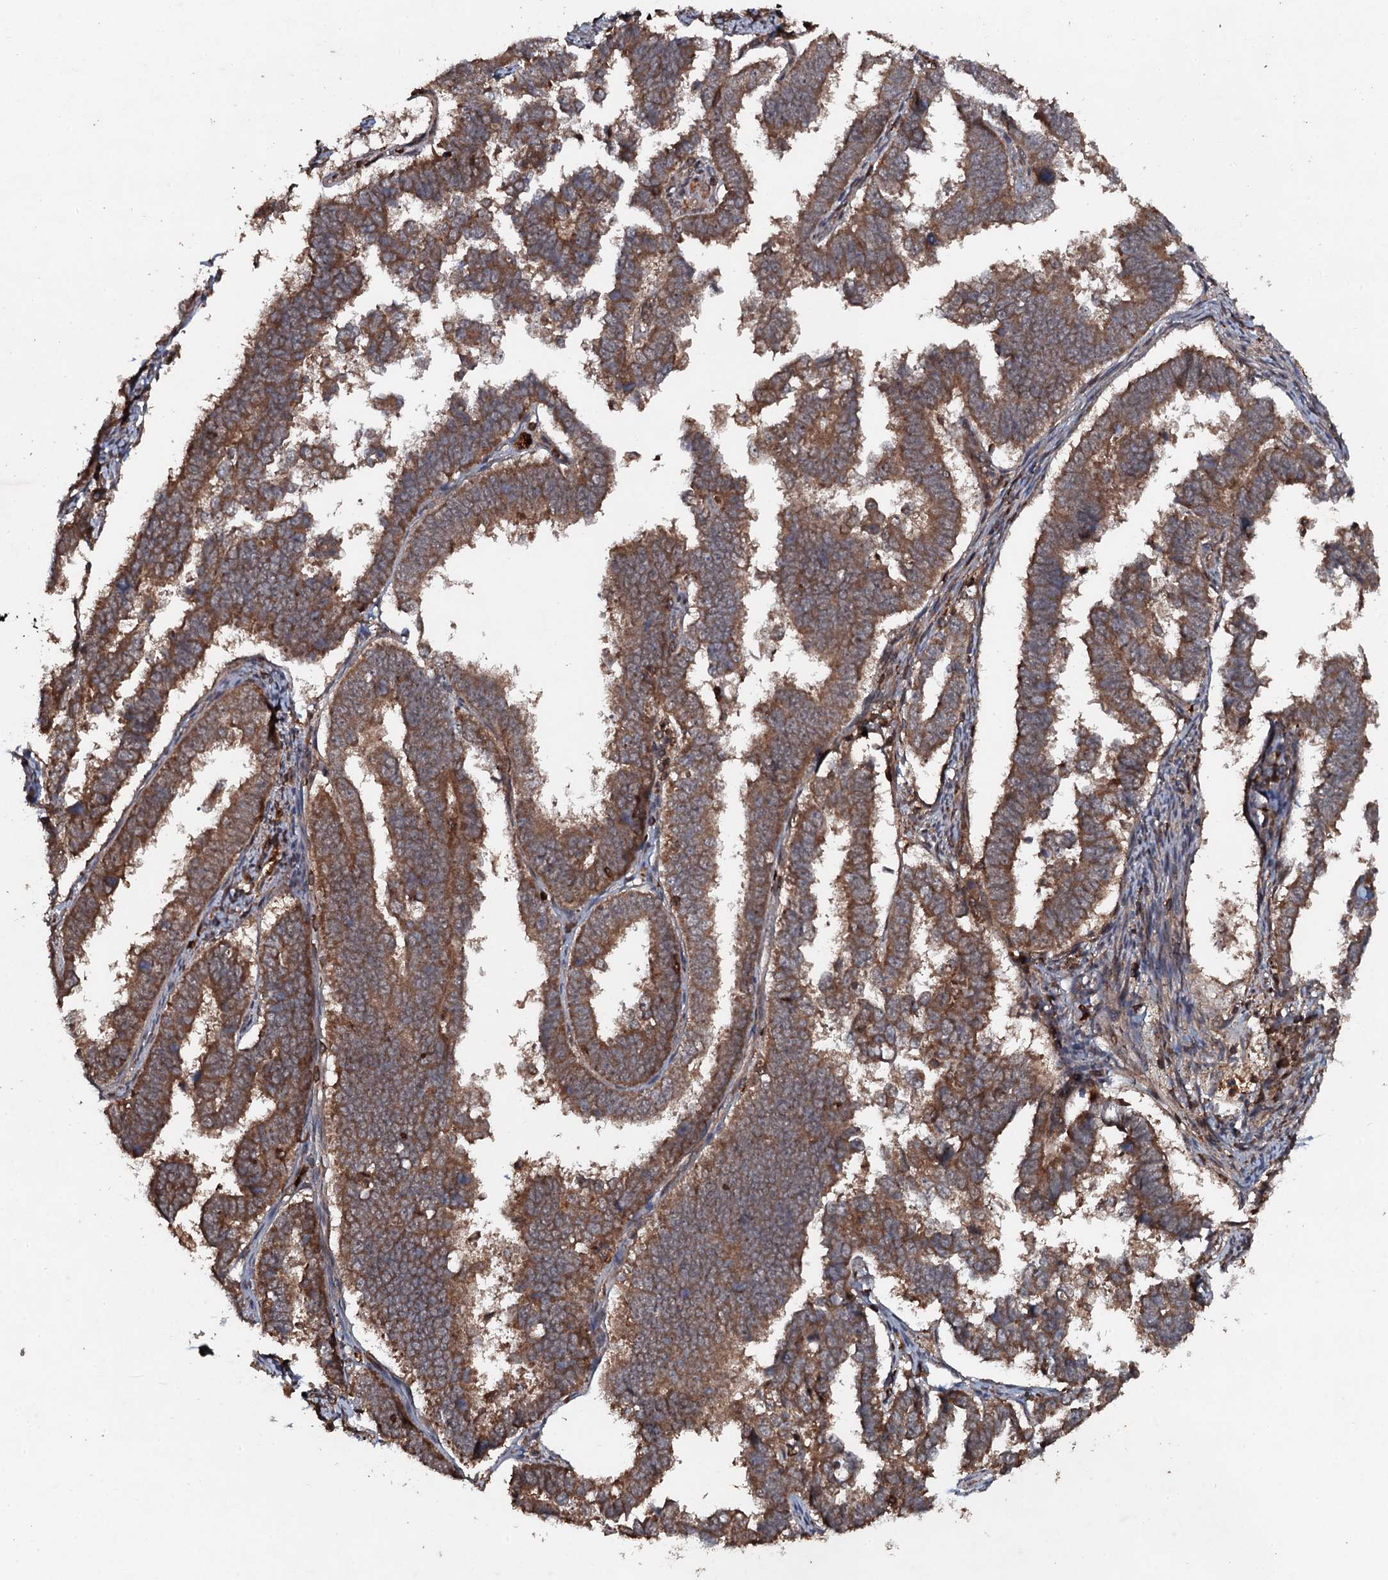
{"staining": {"intensity": "moderate", "quantity": ">75%", "location": "cytoplasmic/membranous"}, "tissue": "endometrial cancer", "cell_type": "Tumor cells", "image_type": "cancer", "snomed": [{"axis": "morphology", "description": "Adenocarcinoma, NOS"}, {"axis": "topography", "description": "Endometrium"}], "caption": "Endometrial adenocarcinoma tissue reveals moderate cytoplasmic/membranous staining in approximately >75% of tumor cells The staining was performed using DAB to visualize the protein expression in brown, while the nuclei were stained in blue with hematoxylin (Magnification: 20x).", "gene": "ADGRG3", "patient": {"sex": "female", "age": 75}}